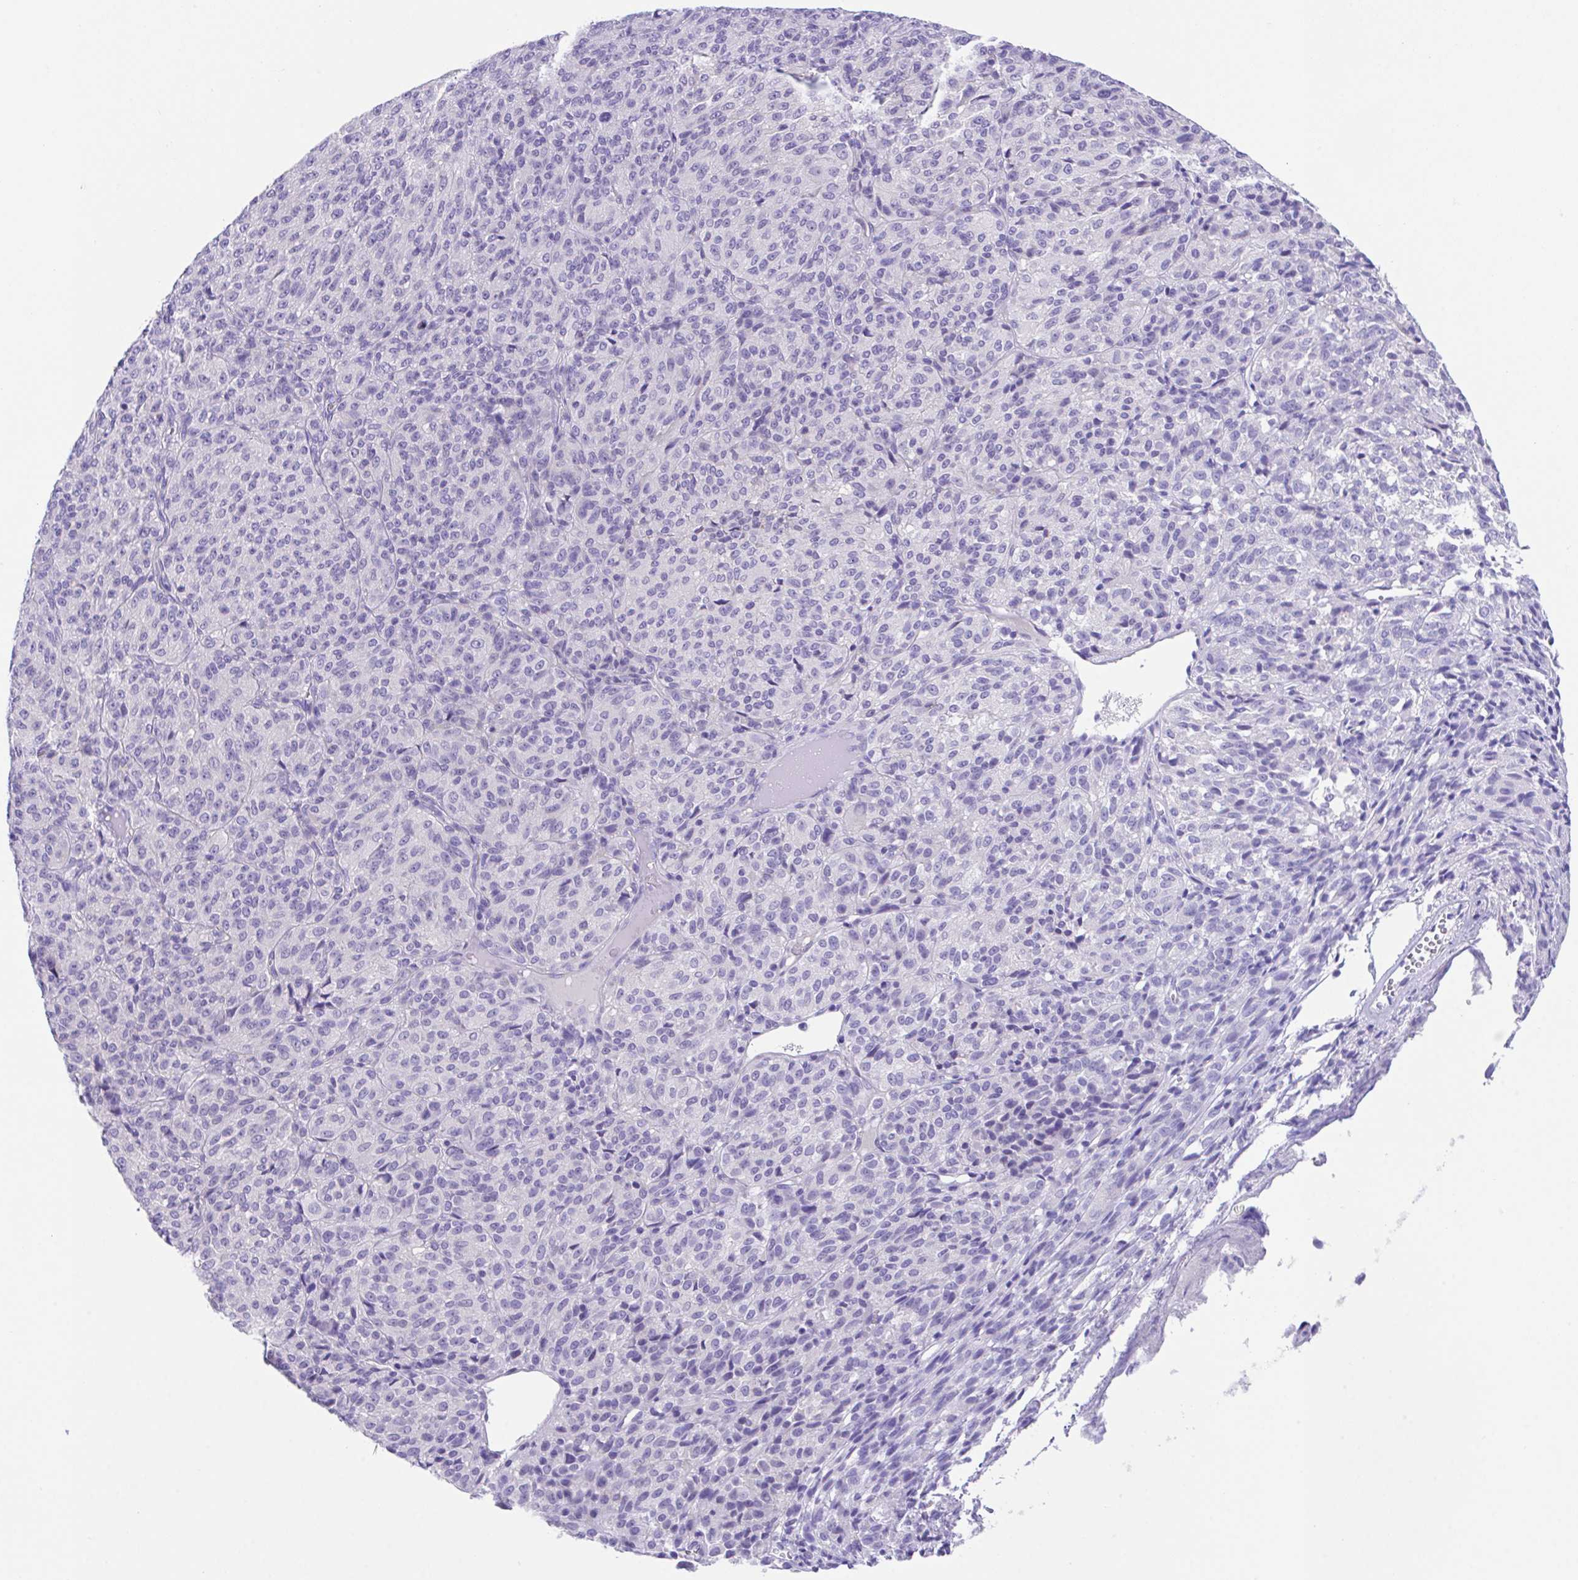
{"staining": {"intensity": "negative", "quantity": "none", "location": "none"}, "tissue": "melanoma", "cell_type": "Tumor cells", "image_type": "cancer", "snomed": [{"axis": "morphology", "description": "Malignant melanoma, Metastatic site"}, {"axis": "topography", "description": "Brain"}], "caption": "IHC histopathology image of malignant melanoma (metastatic site) stained for a protein (brown), which reveals no expression in tumor cells. (Immunohistochemistry (ihc), brightfield microscopy, high magnification).", "gene": "HACD4", "patient": {"sex": "female", "age": 56}}